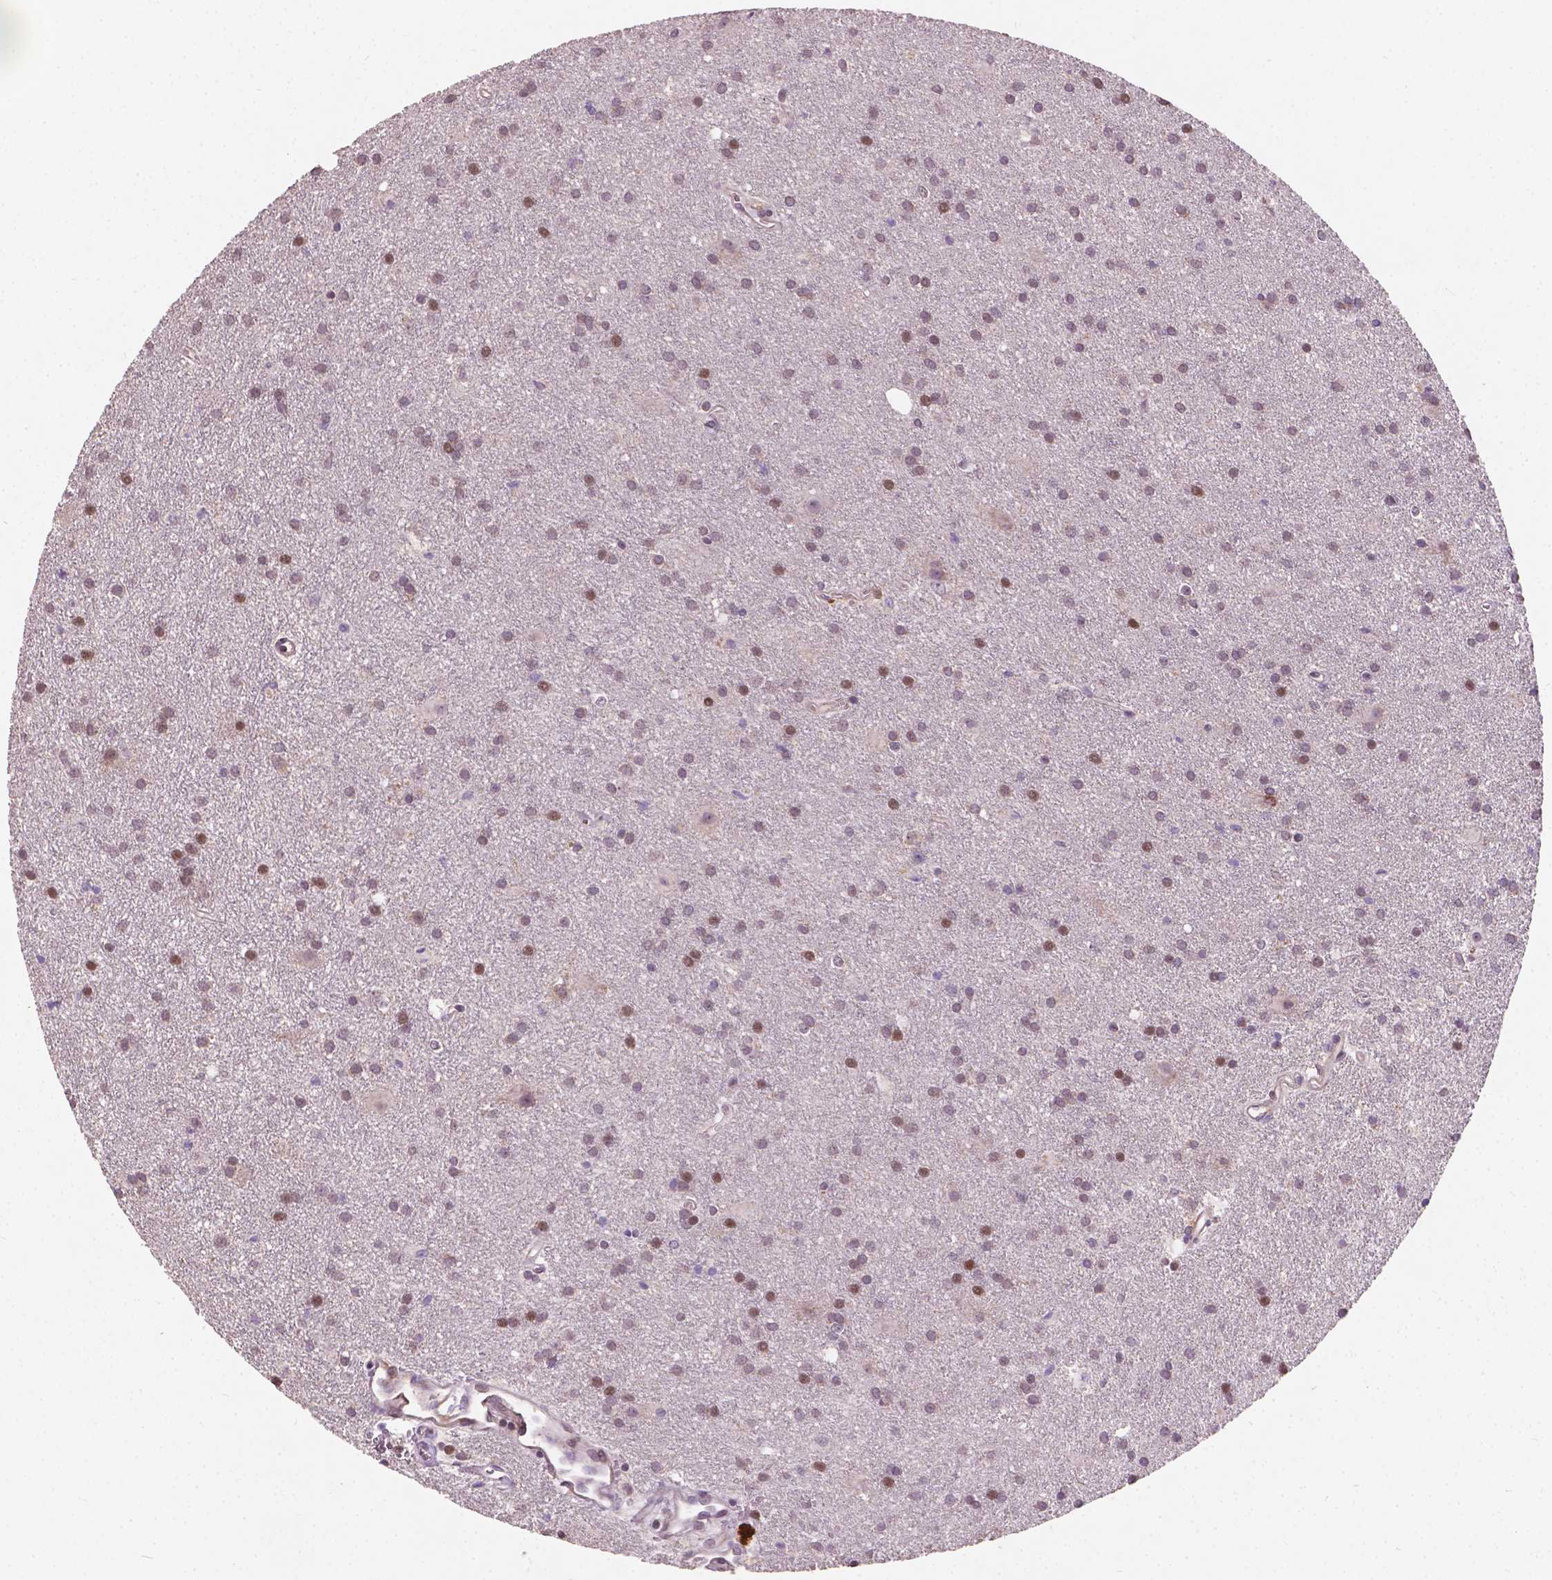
{"staining": {"intensity": "moderate", "quantity": "25%-75%", "location": "nuclear"}, "tissue": "glioma", "cell_type": "Tumor cells", "image_type": "cancer", "snomed": [{"axis": "morphology", "description": "Glioma, malignant, Low grade"}, {"axis": "topography", "description": "Brain"}], "caption": "A brown stain highlights moderate nuclear expression of a protein in malignant glioma (low-grade) tumor cells.", "gene": "DUSP16", "patient": {"sex": "male", "age": 58}}